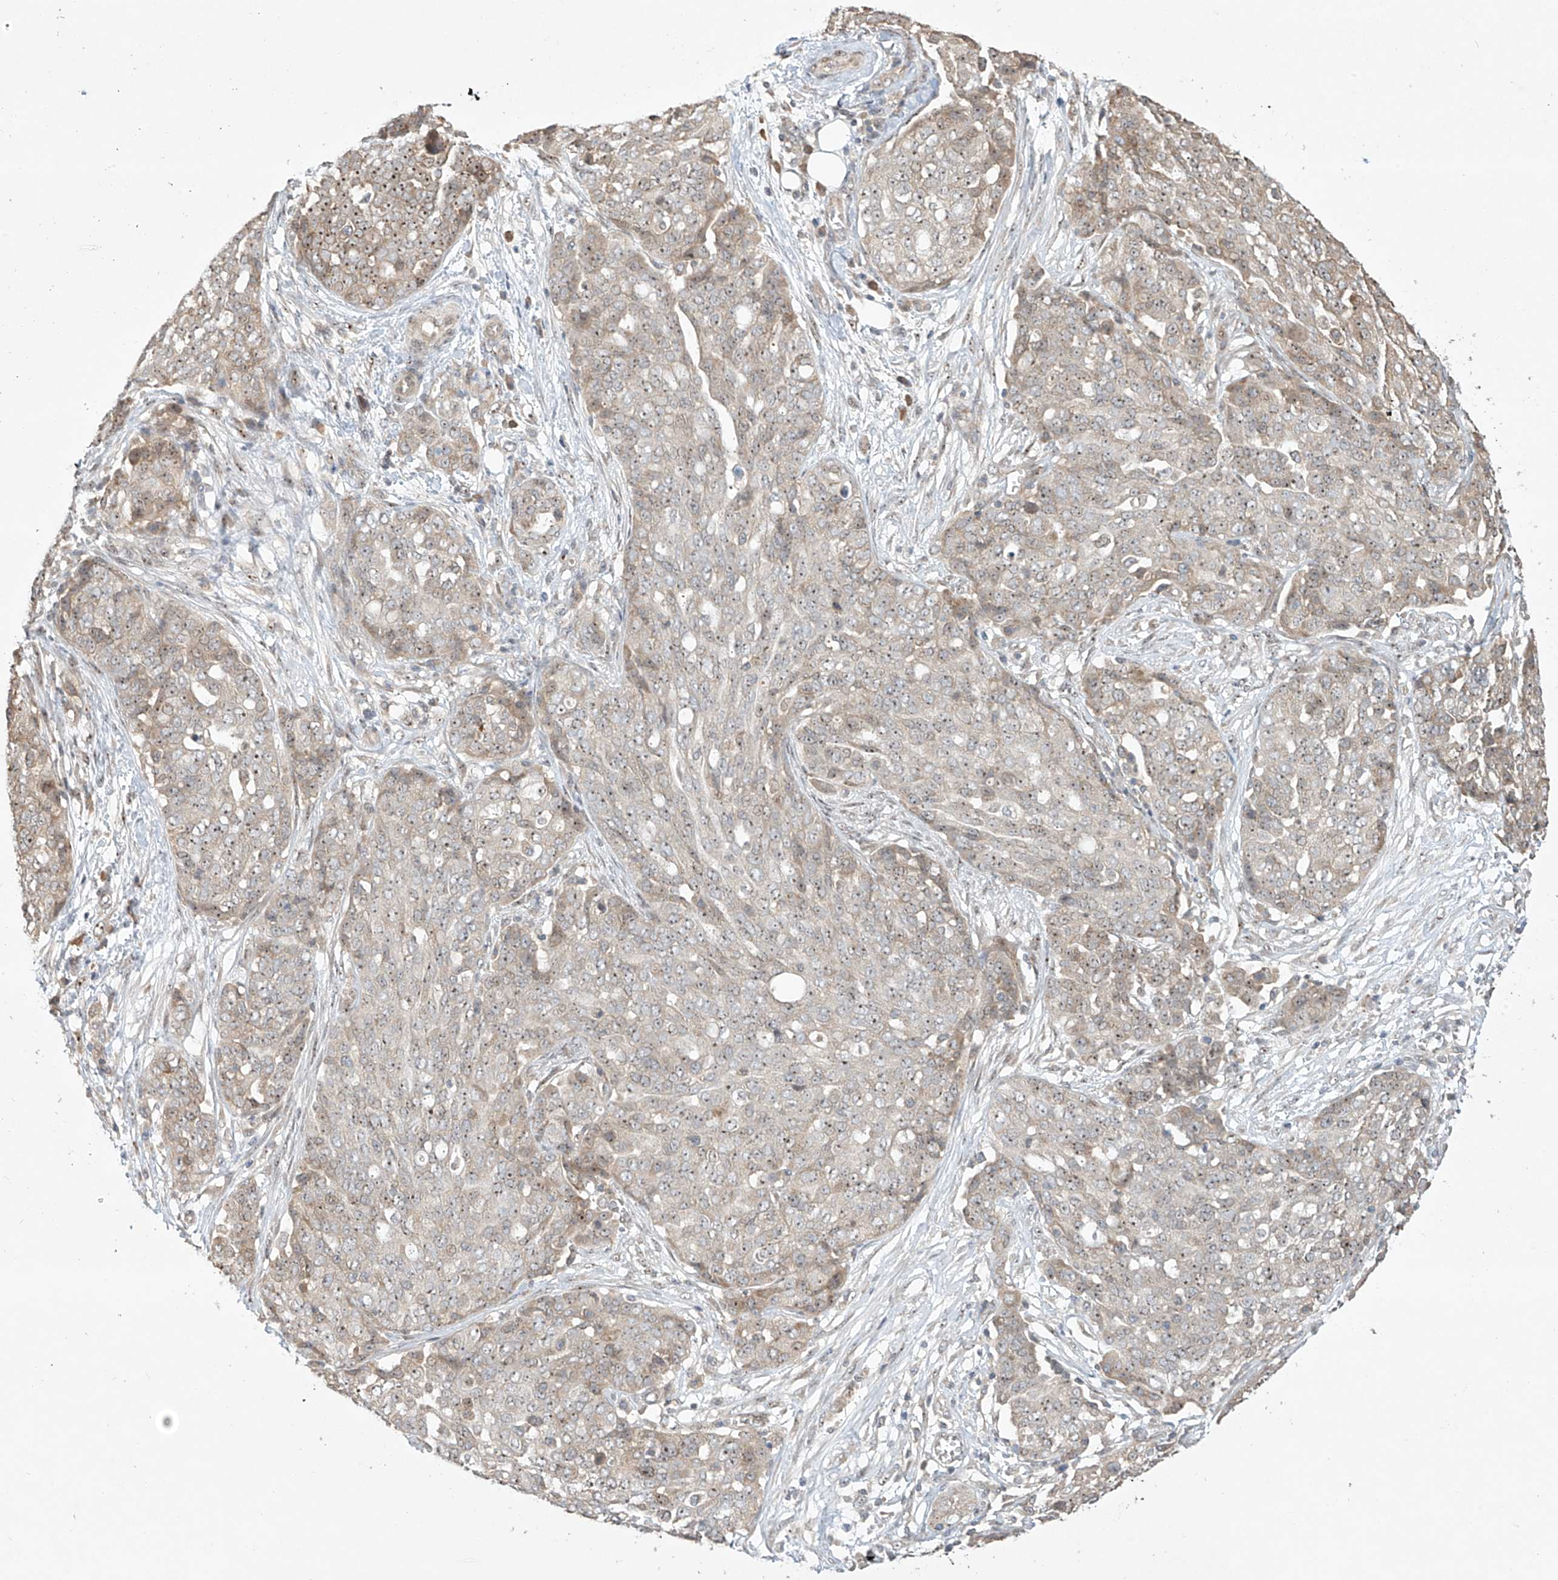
{"staining": {"intensity": "weak", "quantity": "25%-75%", "location": "nuclear"}, "tissue": "ovarian cancer", "cell_type": "Tumor cells", "image_type": "cancer", "snomed": [{"axis": "morphology", "description": "Cystadenocarcinoma, serous, NOS"}, {"axis": "topography", "description": "Soft tissue"}, {"axis": "topography", "description": "Ovary"}], "caption": "The histopathology image reveals staining of serous cystadenocarcinoma (ovarian), revealing weak nuclear protein positivity (brown color) within tumor cells.", "gene": "TASP1", "patient": {"sex": "female", "age": 57}}